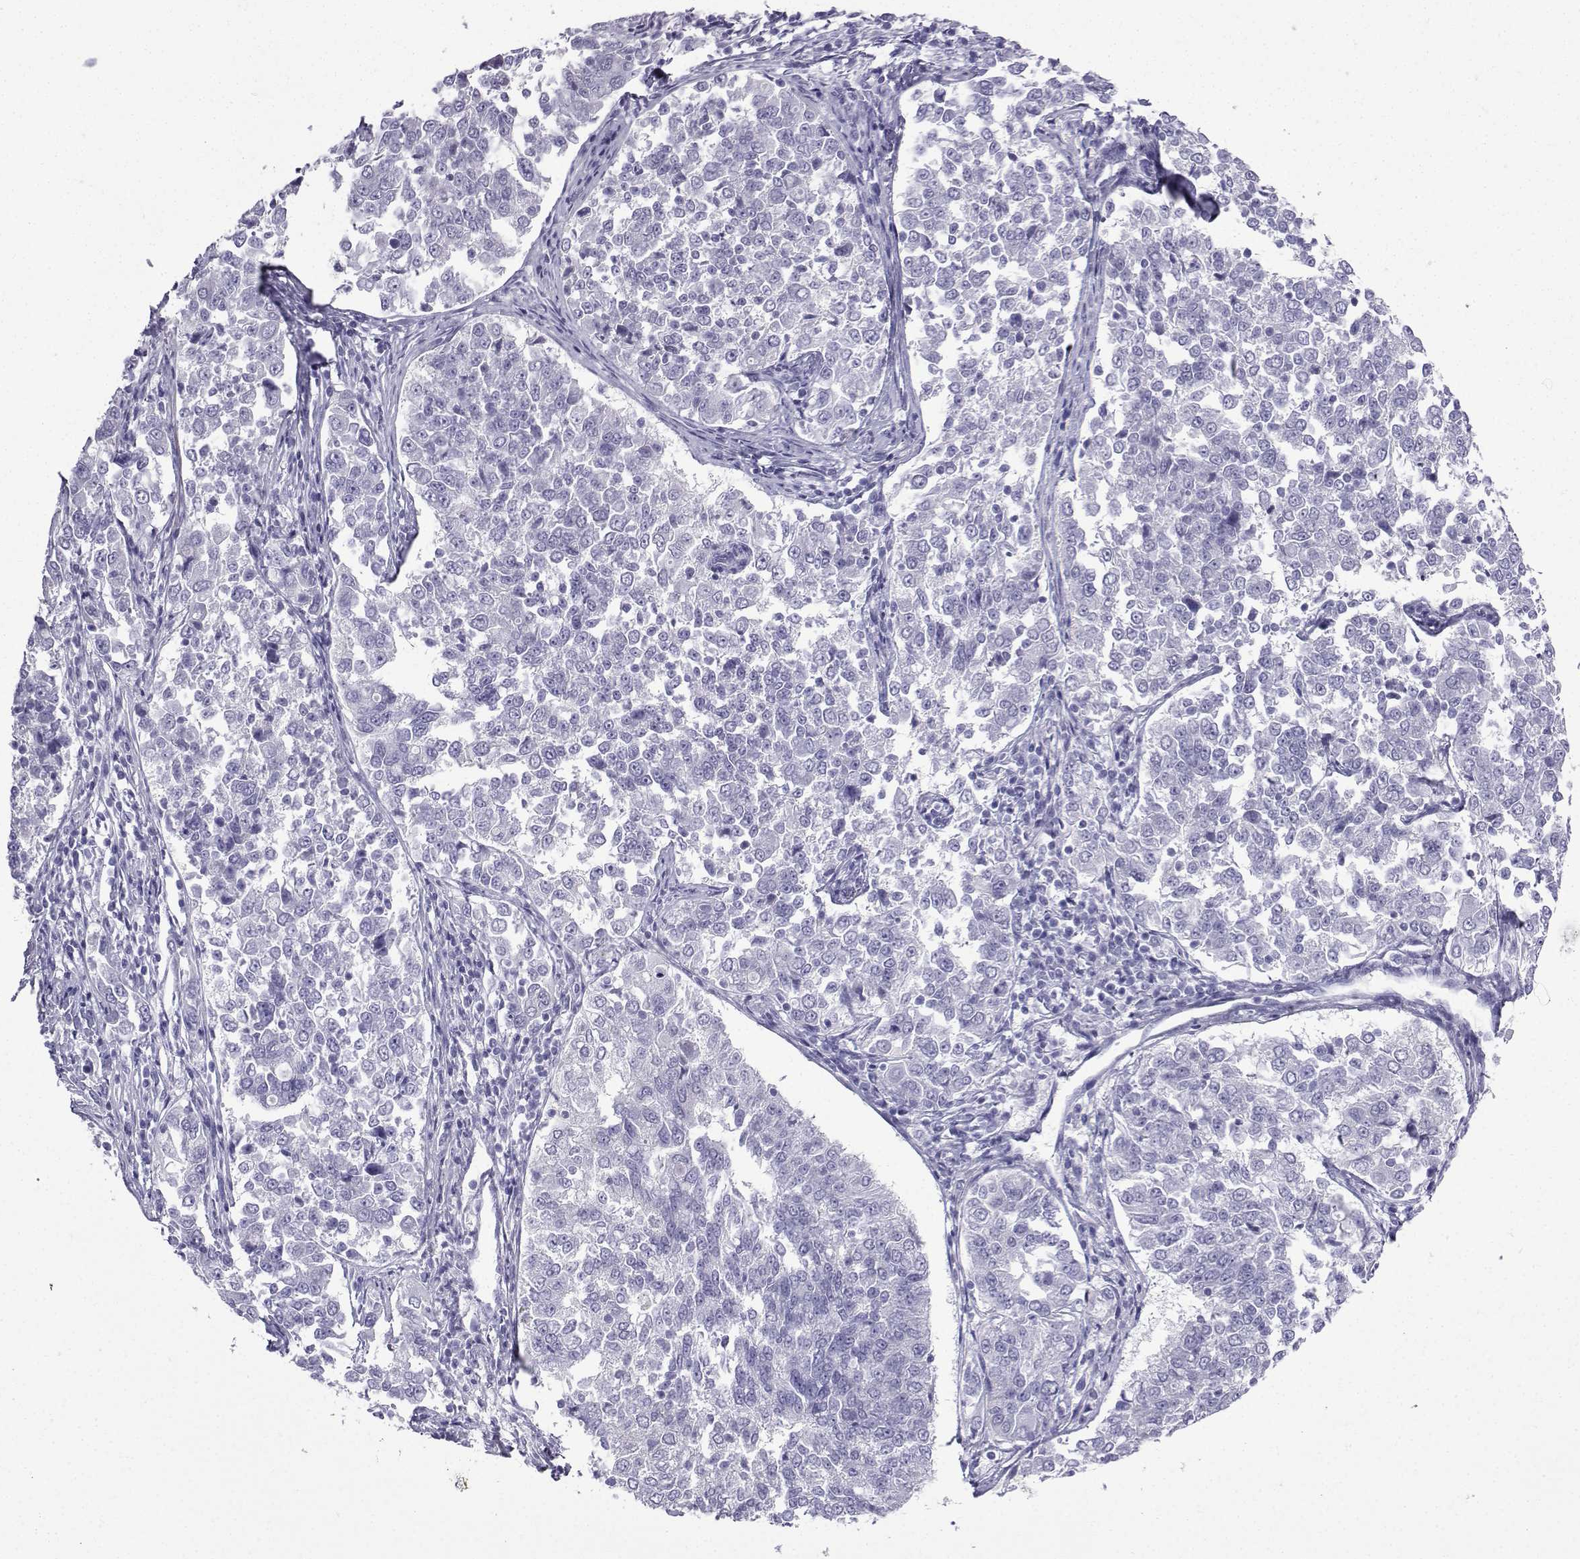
{"staining": {"intensity": "negative", "quantity": "none", "location": "none"}, "tissue": "endometrial cancer", "cell_type": "Tumor cells", "image_type": "cancer", "snomed": [{"axis": "morphology", "description": "Adenocarcinoma, NOS"}, {"axis": "topography", "description": "Endometrium"}], "caption": "This is an immunohistochemistry (IHC) micrograph of human endometrial cancer (adenocarcinoma). There is no expression in tumor cells.", "gene": "KCNF1", "patient": {"sex": "female", "age": 43}}